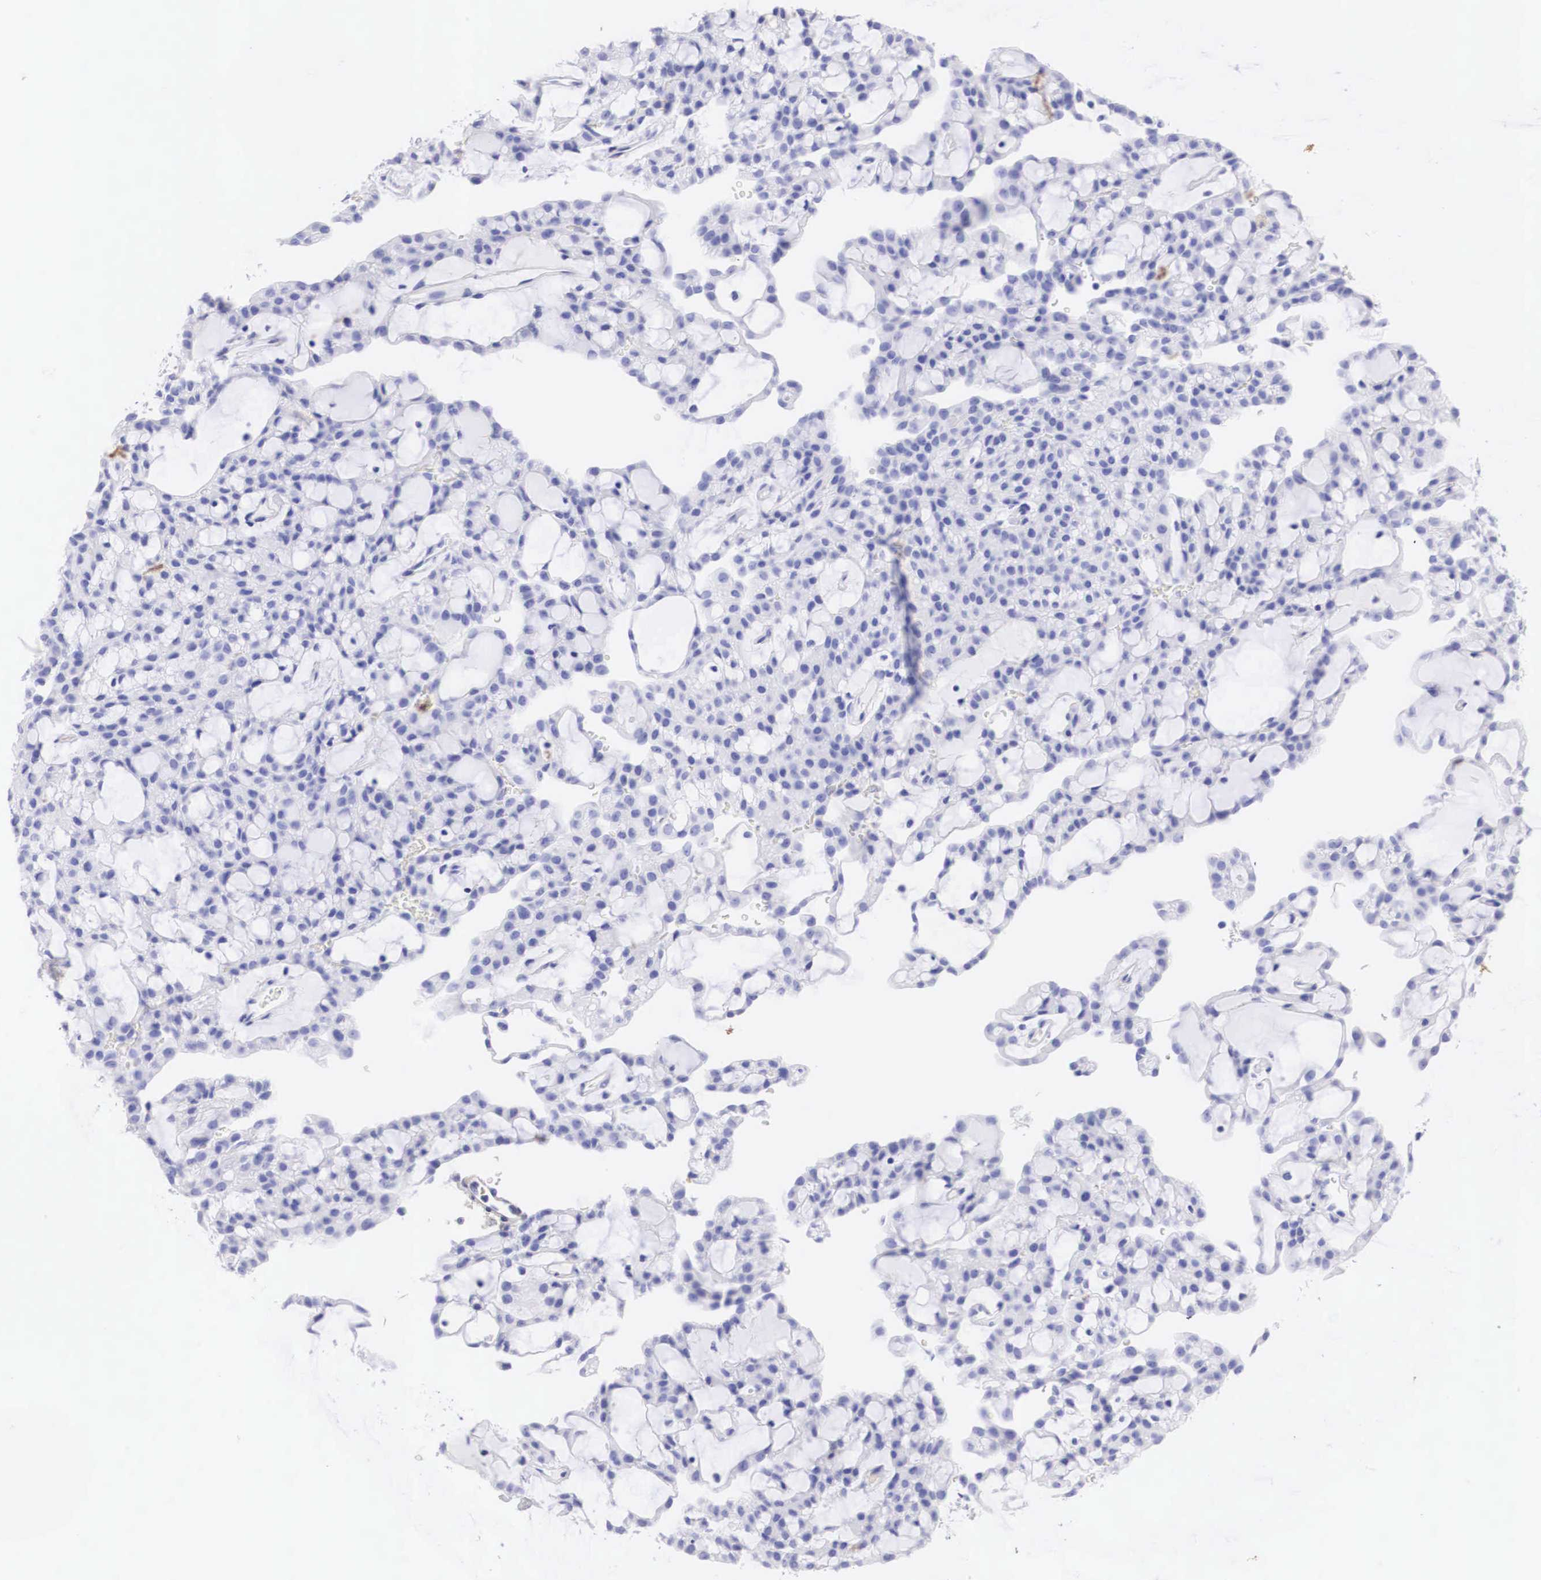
{"staining": {"intensity": "negative", "quantity": "none", "location": "none"}, "tissue": "renal cancer", "cell_type": "Tumor cells", "image_type": "cancer", "snomed": [{"axis": "morphology", "description": "Adenocarcinoma, NOS"}, {"axis": "topography", "description": "Kidney"}], "caption": "Immunohistochemical staining of human renal cancer (adenocarcinoma) reveals no significant expression in tumor cells.", "gene": "TYR", "patient": {"sex": "male", "age": 63}}